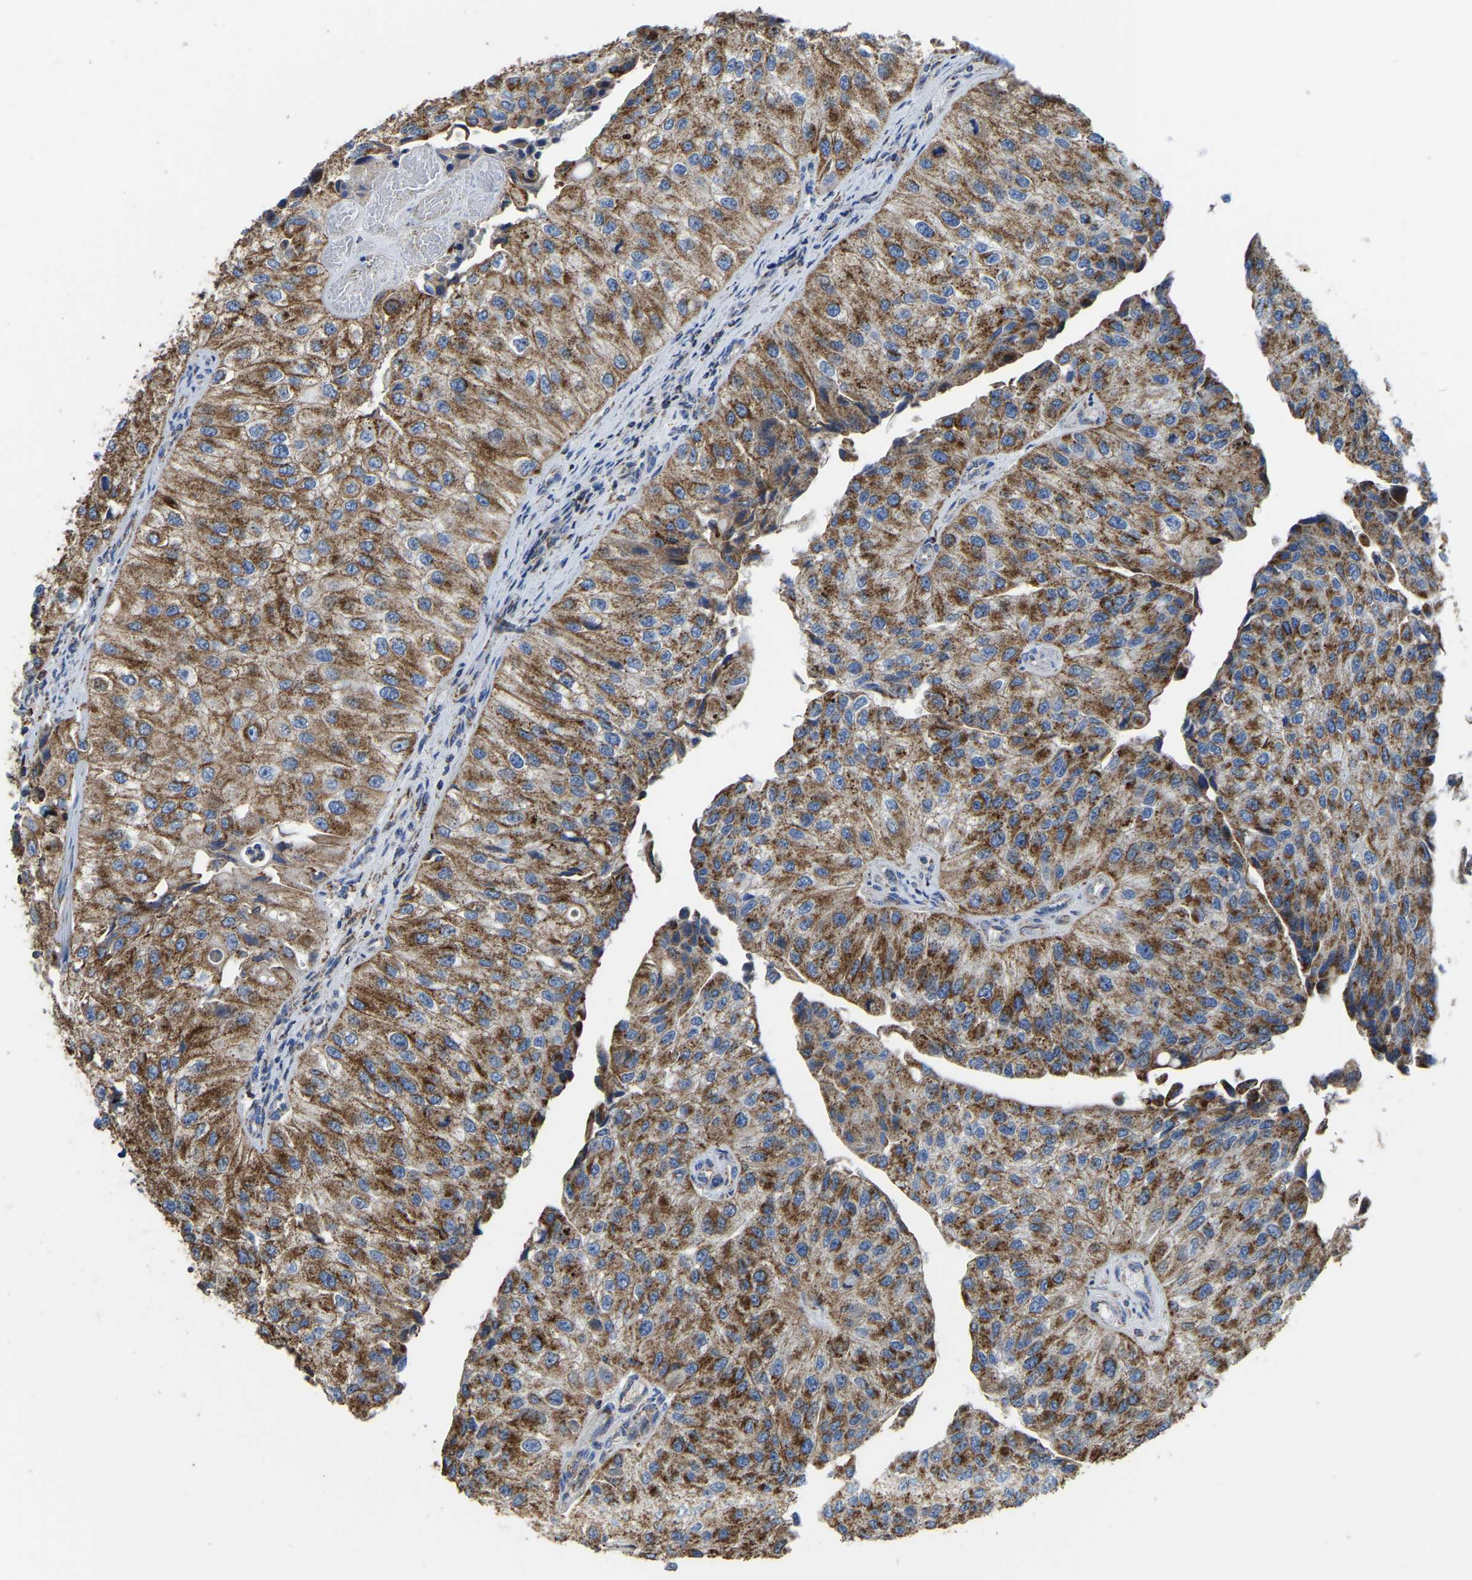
{"staining": {"intensity": "strong", "quantity": ">75%", "location": "cytoplasmic/membranous"}, "tissue": "urothelial cancer", "cell_type": "Tumor cells", "image_type": "cancer", "snomed": [{"axis": "morphology", "description": "Urothelial carcinoma, High grade"}, {"axis": "topography", "description": "Kidney"}, {"axis": "topography", "description": "Urinary bladder"}], "caption": "Immunohistochemical staining of human urothelial cancer displays strong cytoplasmic/membranous protein positivity in about >75% of tumor cells.", "gene": "ETFA", "patient": {"sex": "male", "age": 77}}